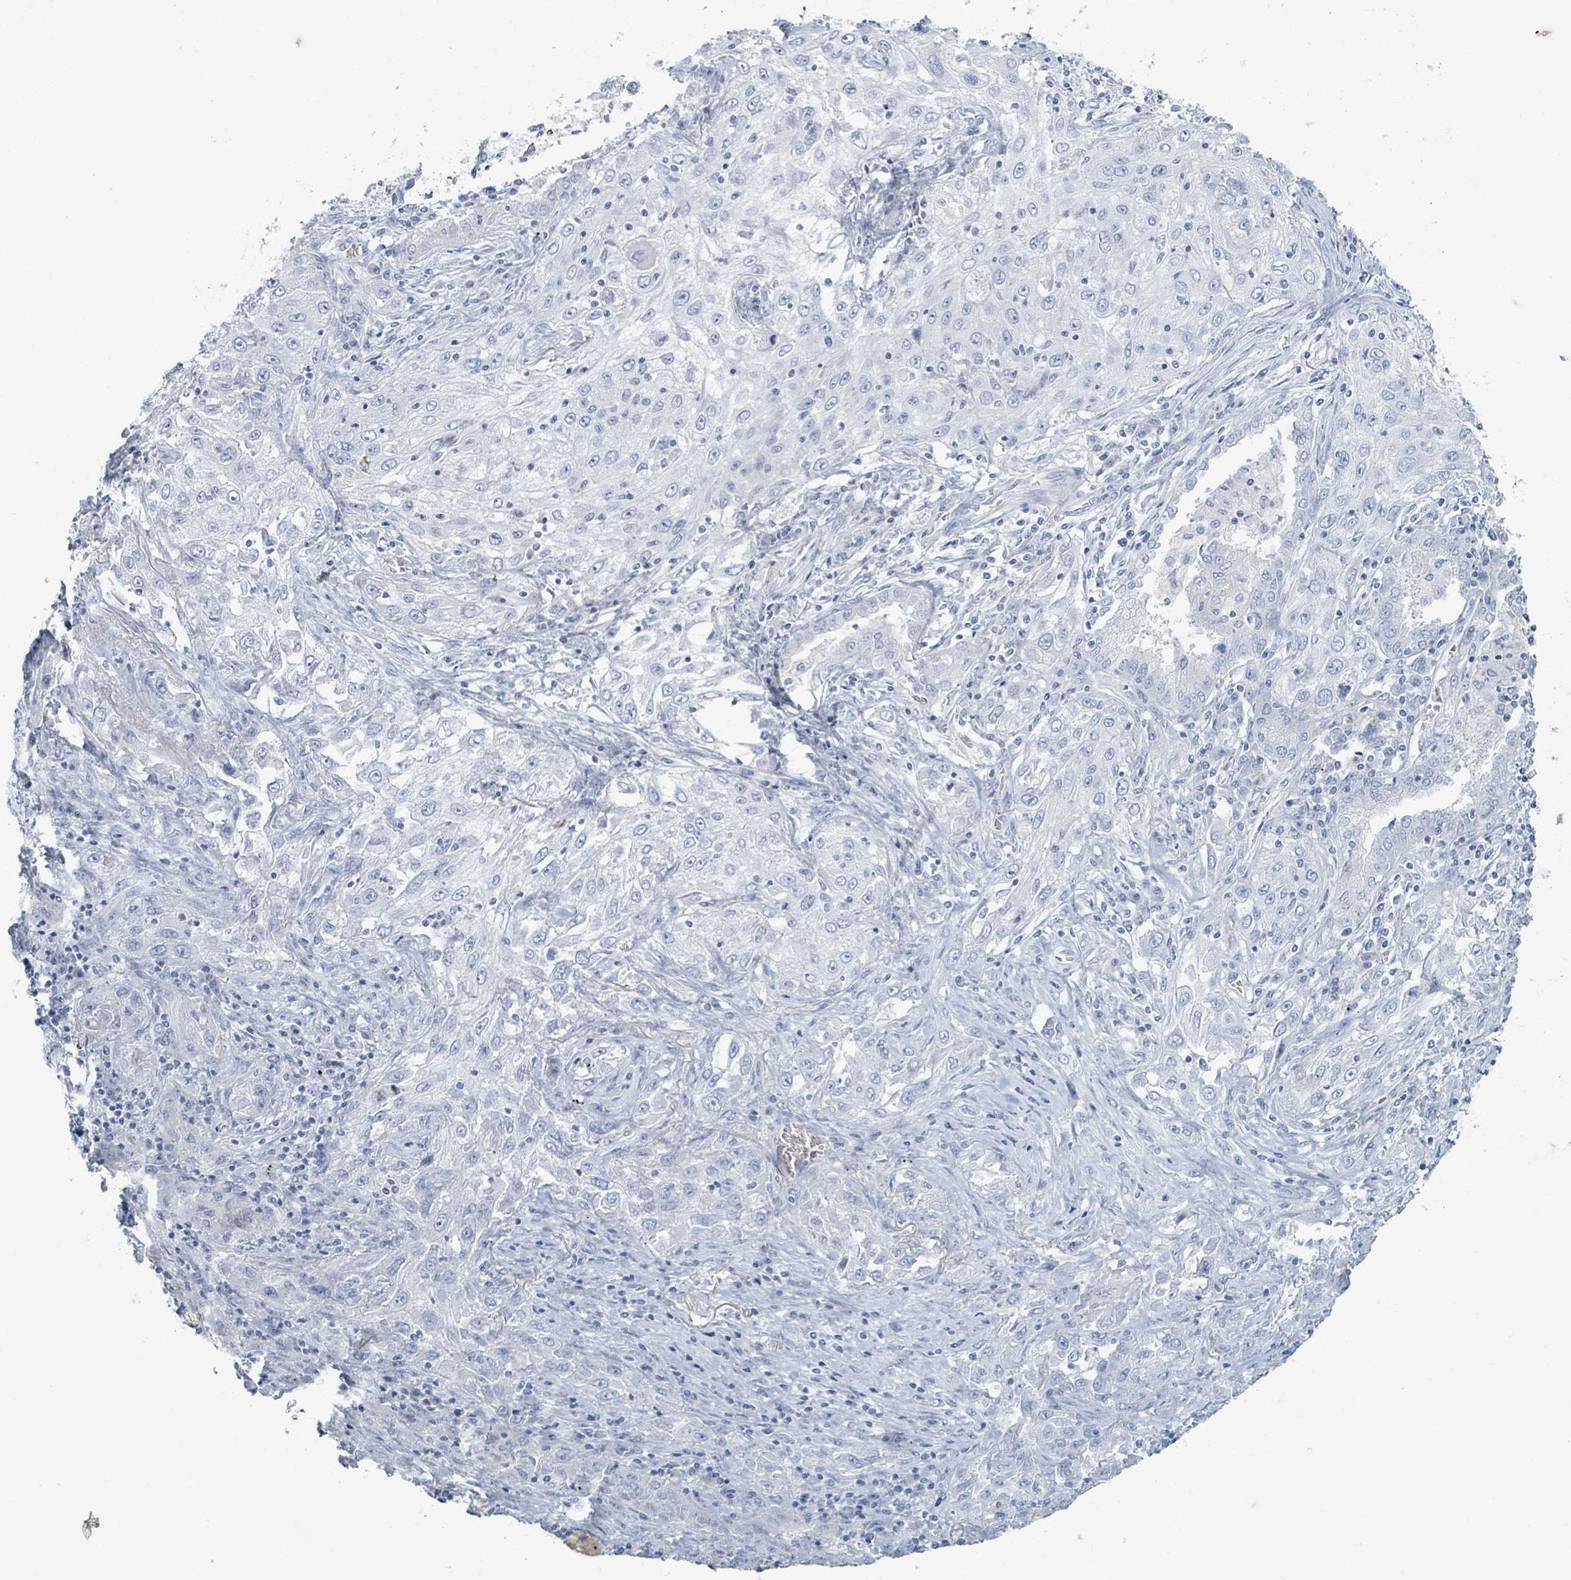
{"staining": {"intensity": "negative", "quantity": "none", "location": "none"}, "tissue": "lung cancer", "cell_type": "Tumor cells", "image_type": "cancer", "snomed": [{"axis": "morphology", "description": "Squamous cell carcinoma, NOS"}, {"axis": "topography", "description": "Lung"}], "caption": "The immunohistochemistry (IHC) photomicrograph has no significant expression in tumor cells of lung squamous cell carcinoma tissue.", "gene": "HEATR5A", "patient": {"sex": "female", "age": 69}}